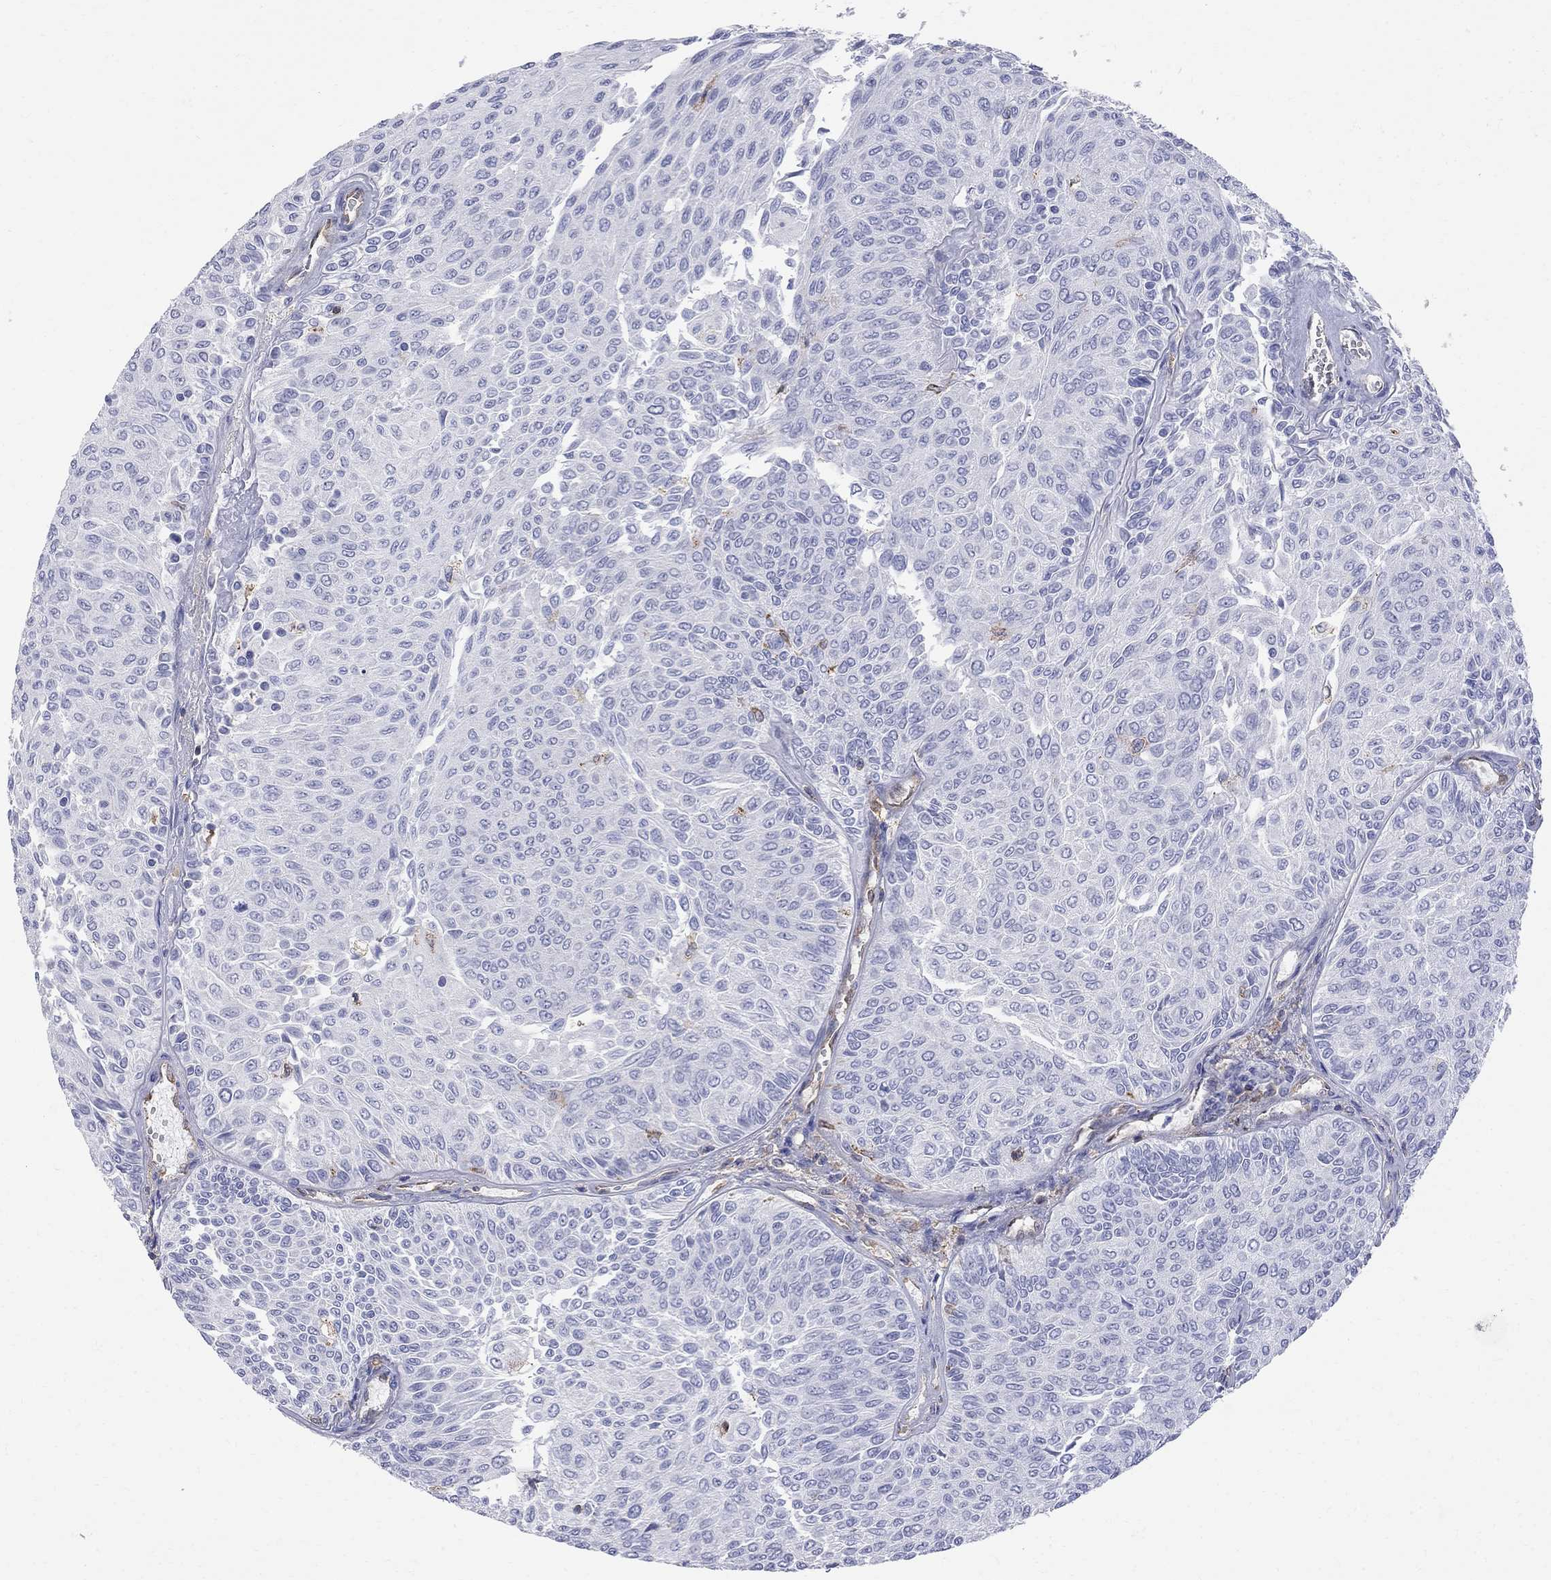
{"staining": {"intensity": "negative", "quantity": "none", "location": "none"}, "tissue": "urothelial cancer", "cell_type": "Tumor cells", "image_type": "cancer", "snomed": [{"axis": "morphology", "description": "Urothelial carcinoma, Low grade"}, {"axis": "topography", "description": "Ureter, NOS"}, {"axis": "topography", "description": "Urinary bladder"}], "caption": "Tumor cells are negative for protein expression in human urothelial carcinoma (low-grade). (DAB IHC, high magnification).", "gene": "ABI3", "patient": {"sex": "male", "age": 78}}